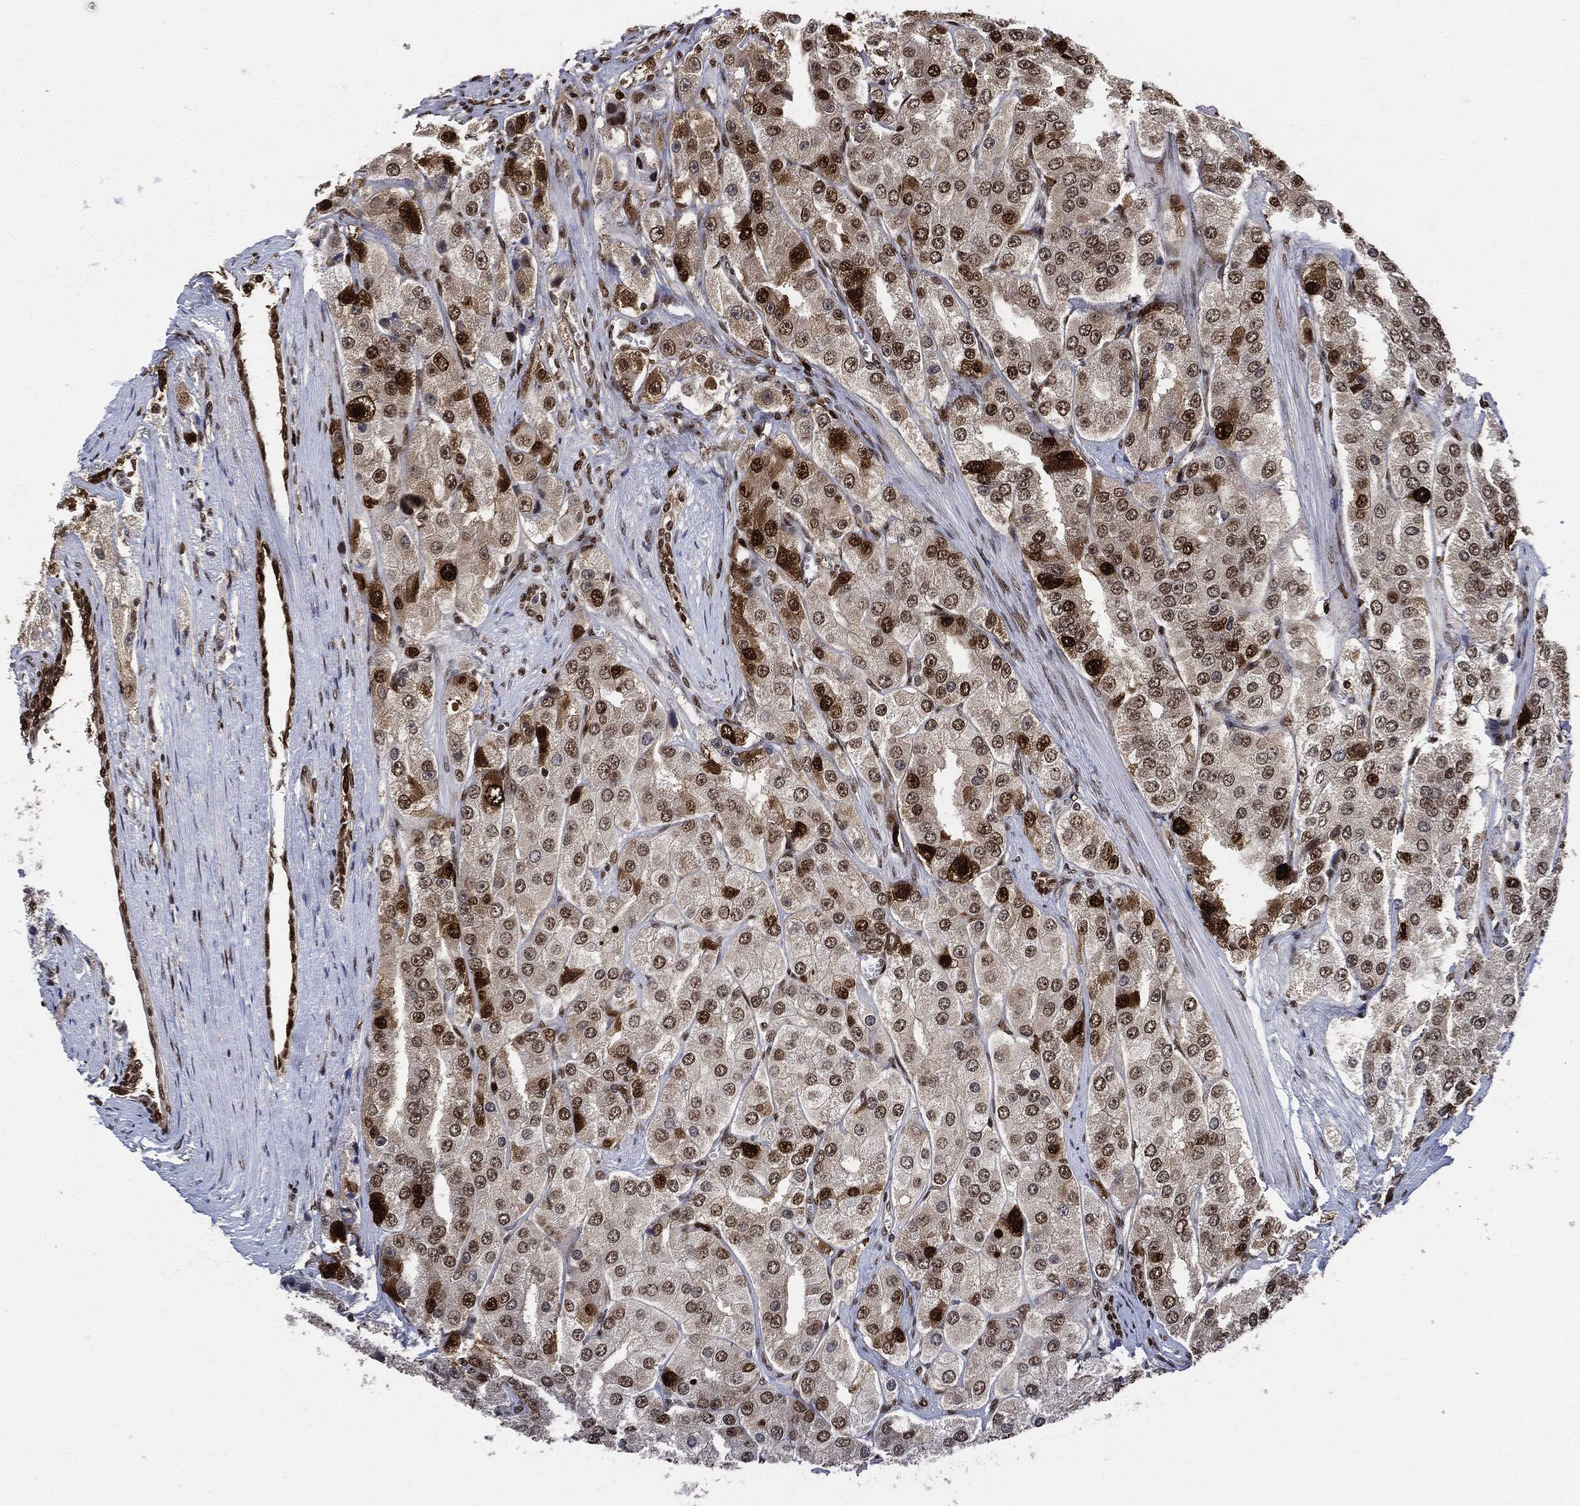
{"staining": {"intensity": "strong", "quantity": "<25%", "location": "nuclear"}, "tissue": "prostate cancer", "cell_type": "Tumor cells", "image_type": "cancer", "snomed": [{"axis": "morphology", "description": "Adenocarcinoma, Low grade"}, {"axis": "topography", "description": "Prostate"}], "caption": "This is an image of IHC staining of low-grade adenocarcinoma (prostate), which shows strong expression in the nuclear of tumor cells.", "gene": "PCNA", "patient": {"sex": "male", "age": 69}}